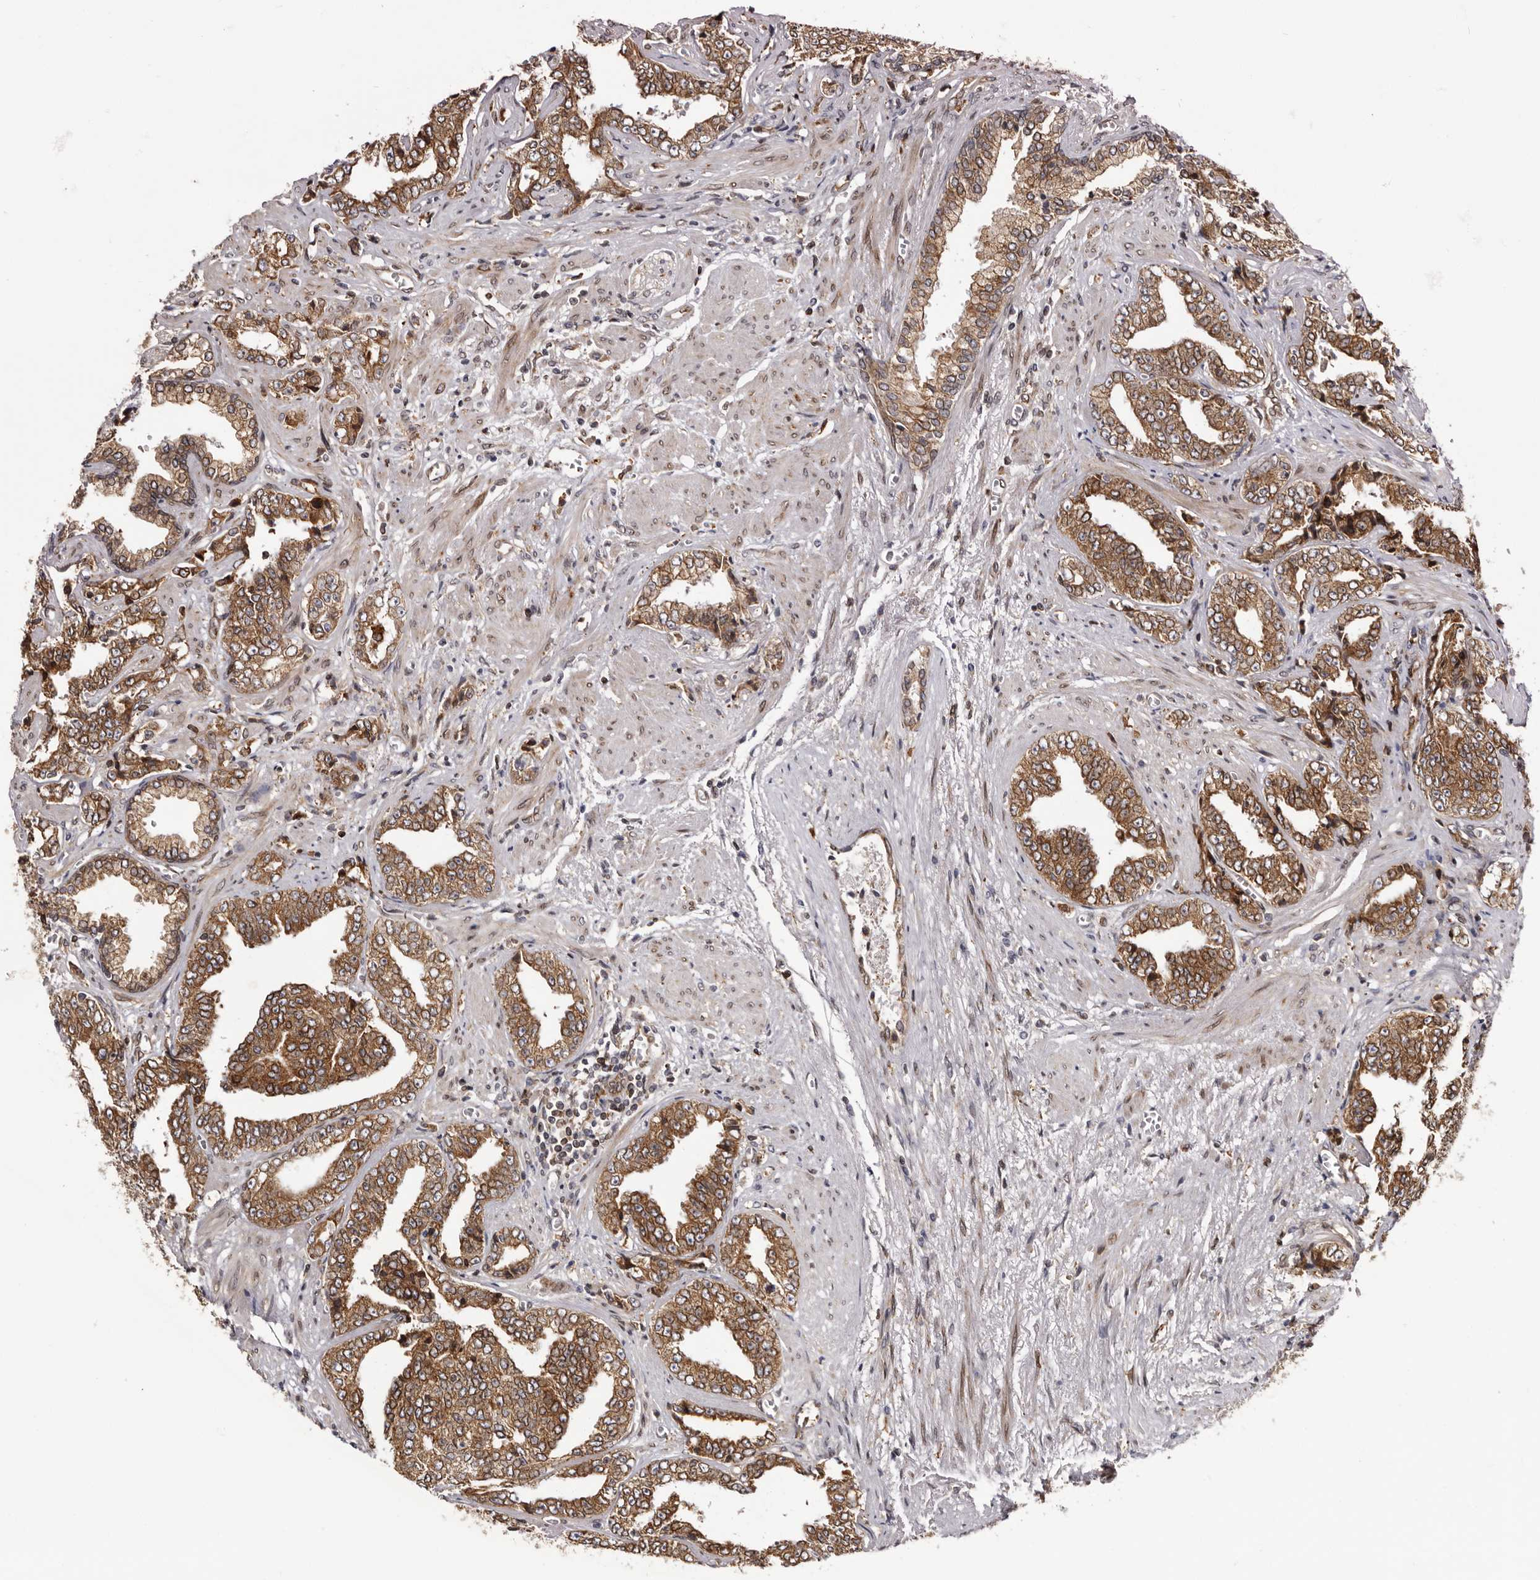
{"staining": {"intensity": "moderate", "quantity": ">75%", "location": "cytoplasmic/membranous"}, "tissue": "prostate cancer", "cell_type": "Tumor cells", "image_type": "cancer", "snomed": [{"axis": "morphology", "description": "Adenocarcinoma, High grade"}, {"axis": "topography", "description": "Prostate"}], "caption": "This micrograph exhibits immunohistochemistry (IHC) staining of human prostate cancer, with medium moderate cytoplasmic/membranous staining in approximately >75% of tumor cells.", "gene": "C4orf3", "patient": {"sex": "male", "age": 71}}